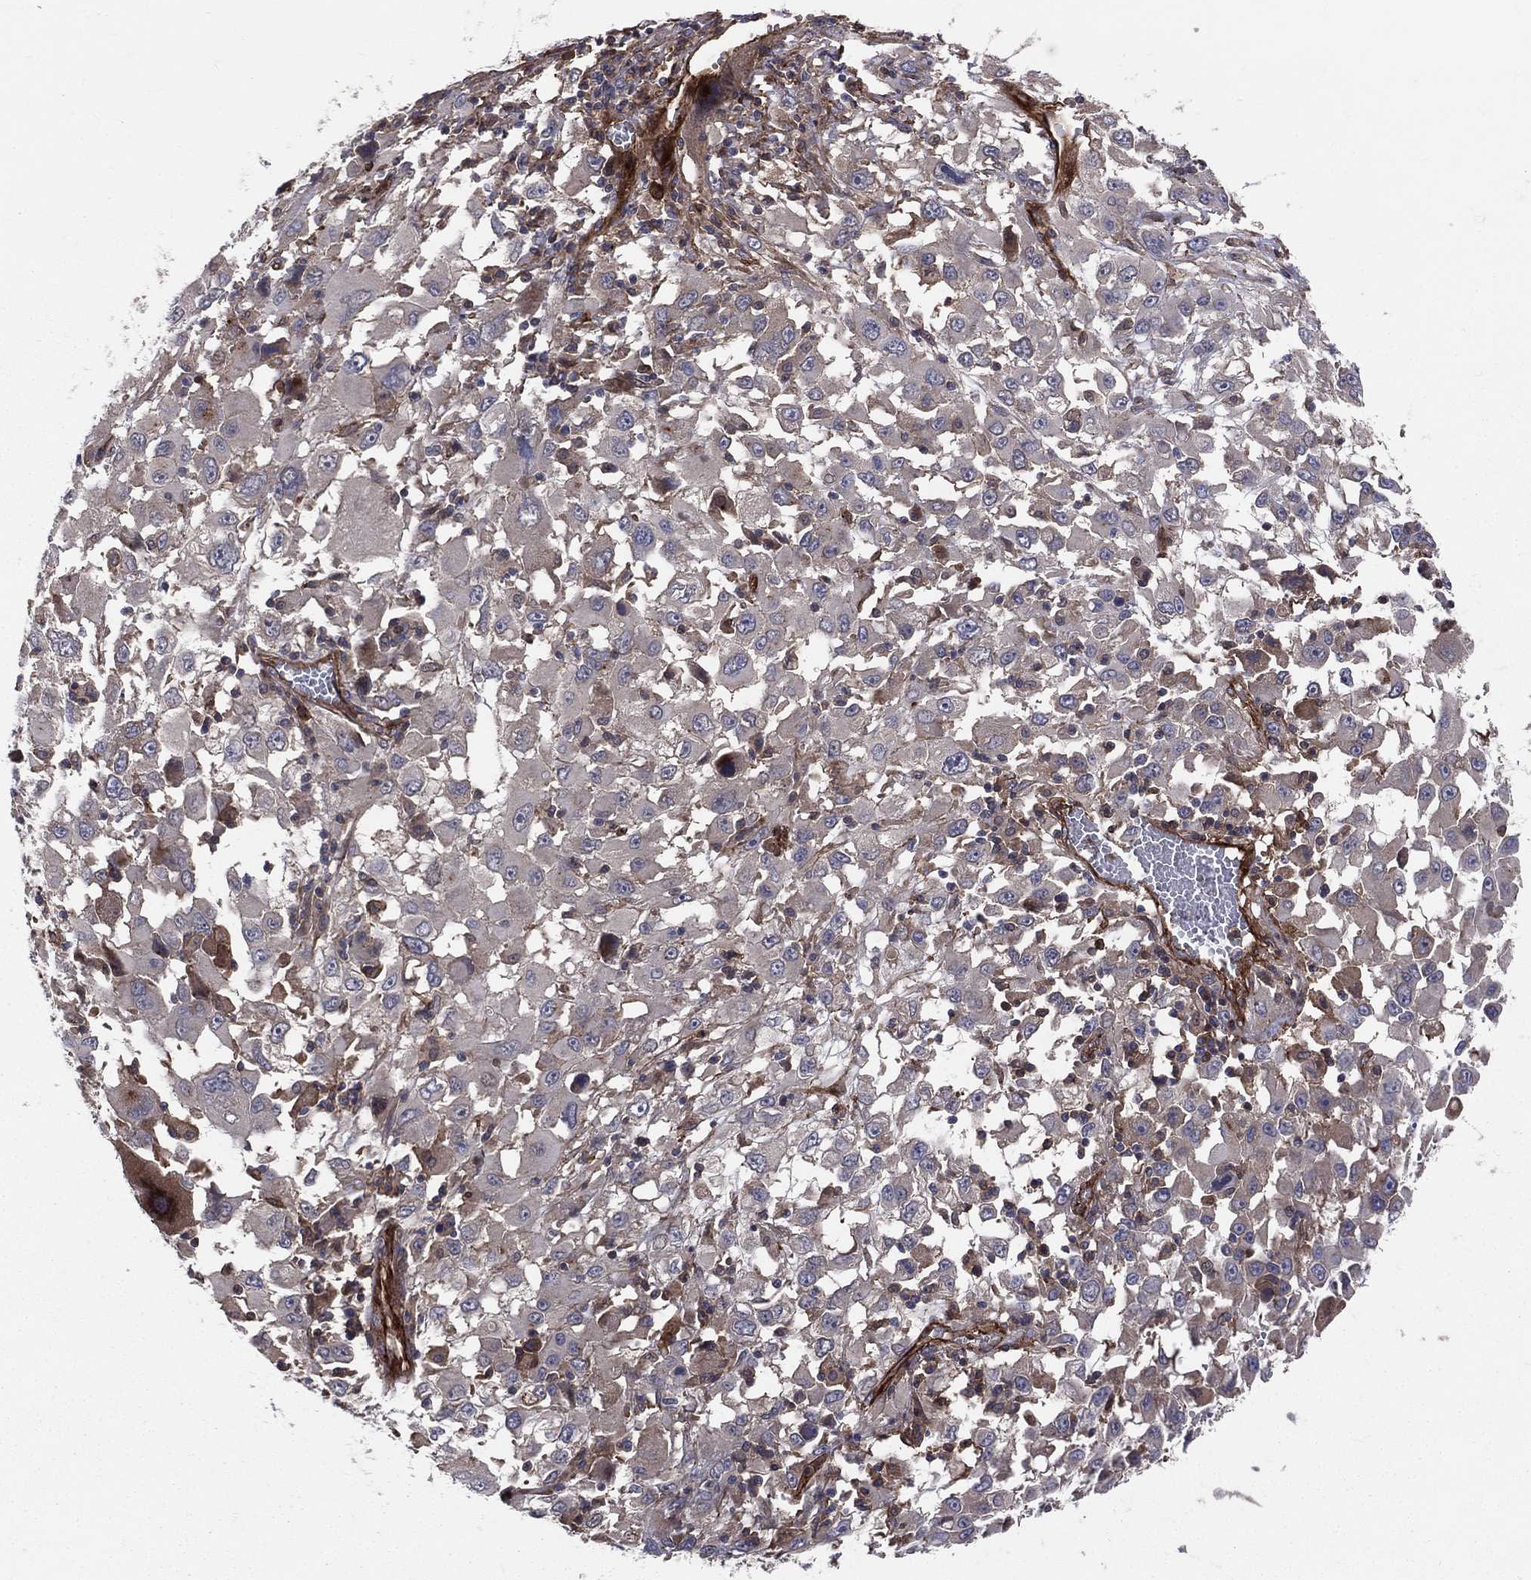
{"staining": {"intensity": "moderate", "quantity": "<25%", "location": "cytoplasmic/membranous"}, "tissue": "melanoma", "cell_type": "Tumor cells", "image_type": "cancer", "snomed": [{"axis": "morphology", "description": "Malignant melanoma, Metastatic site"}, {"axis": "topography", "description": "Soft tissue"}], "caption": "Immunohistochemistry (IHC) photomicrograph of human malignant melanoma (metastatic site) stained for a protein (brown), which exhibits low levels of moderate cytoplasmic/membranous staining in approximately <25% of tumor cells.", "gene": "ENTPD1", "patient": {"sex": "male", "age": 50}}